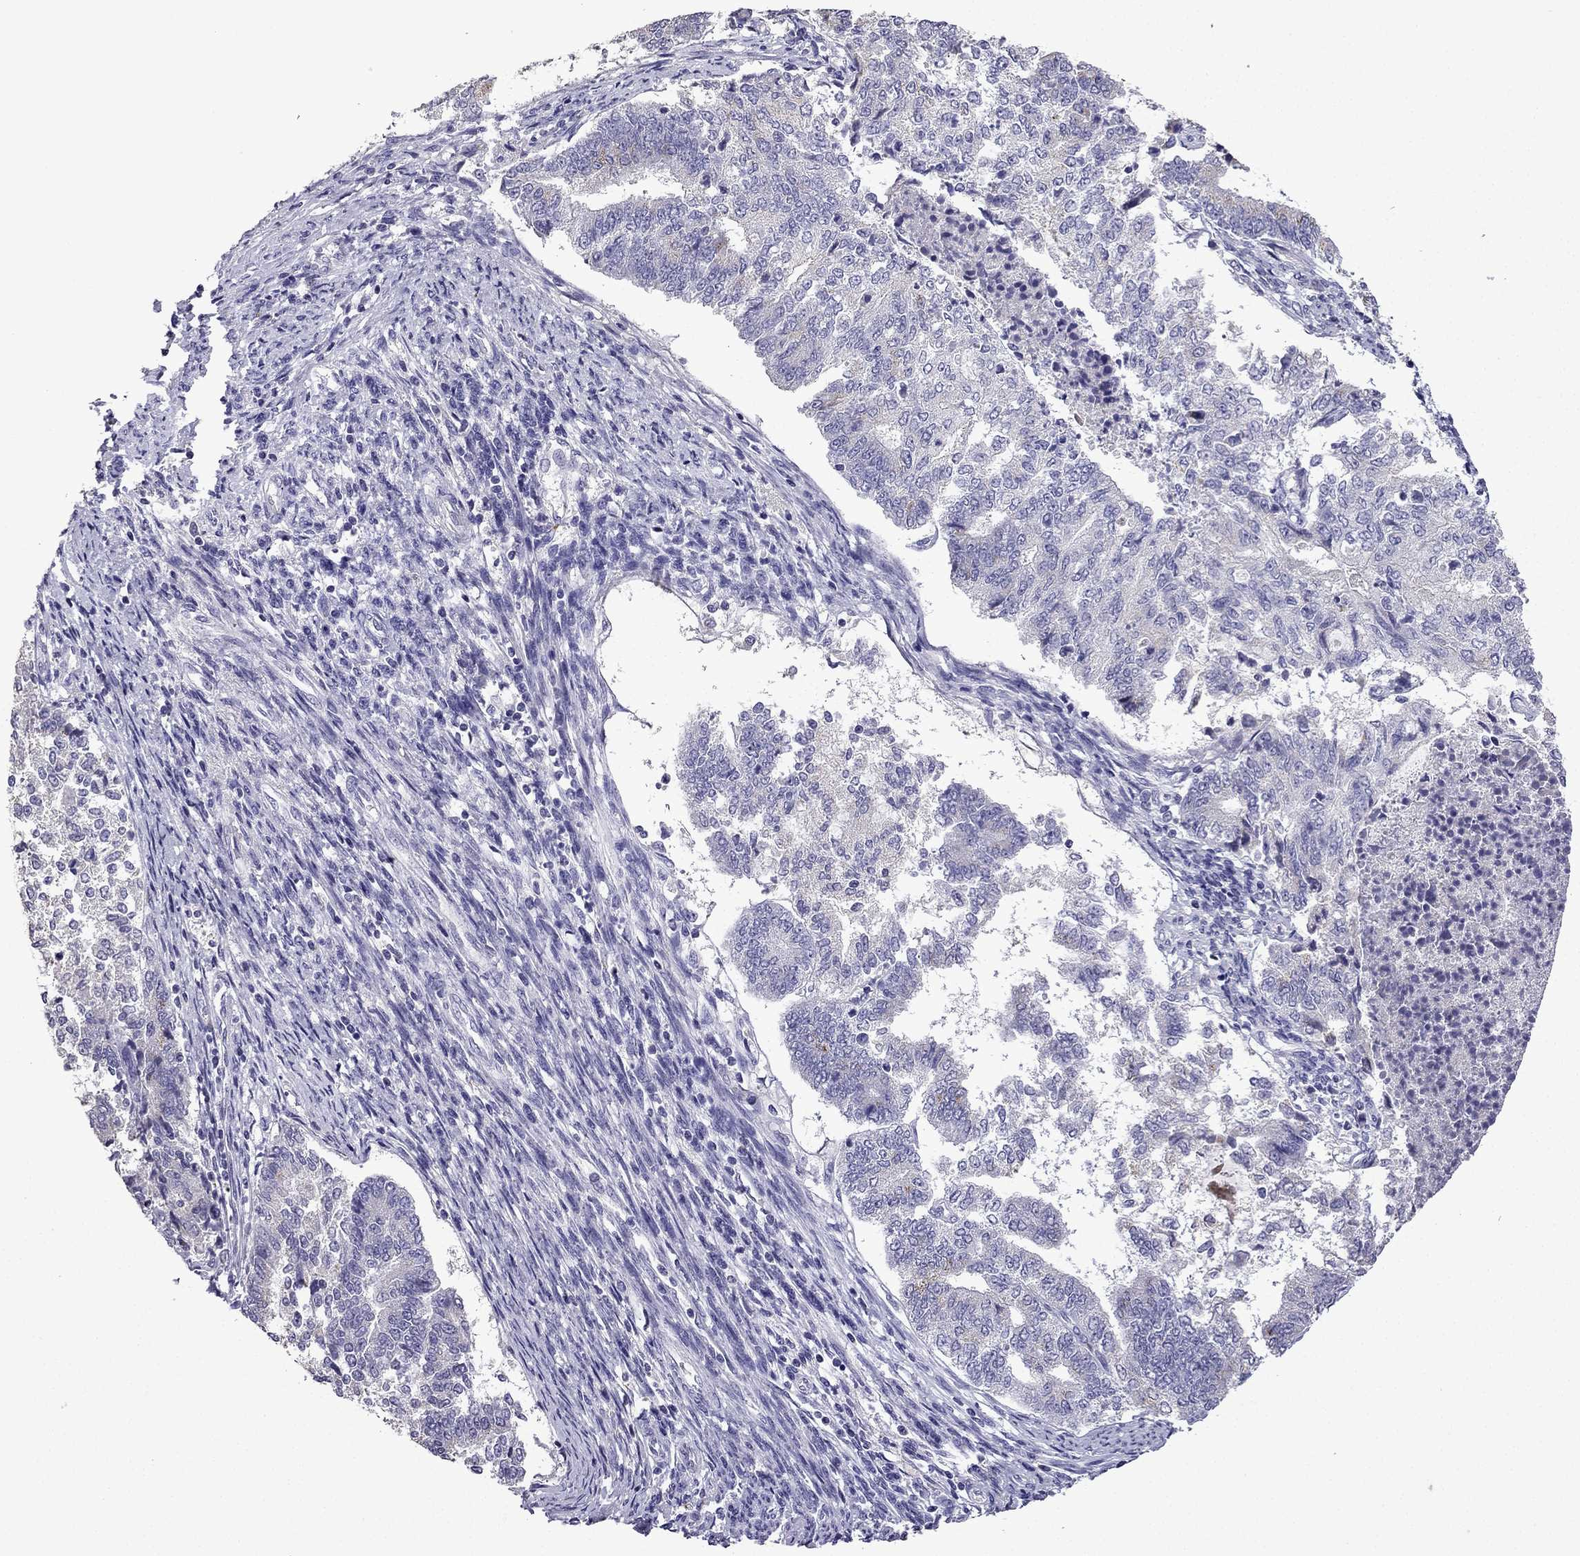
{"staining": {"intensity": "negative", "quantity": "none", "location": "none"}, "tissue": "endometrial cancer", "cell_type": "Tumor cells", "image_type": "cancer", "snomed": [{"axis": "morphology", "description": "Adenocarcinoma, NOS"}, {"axis": "topography", "description": "Endometrium"}], "caption": "High power microscopy histopathology image of an IHC histopathology image of endometrial cancer, revealing no significant staining in tumor cells.", "gene": "TTN", "patient": {"sex": "female", "age": 65}}